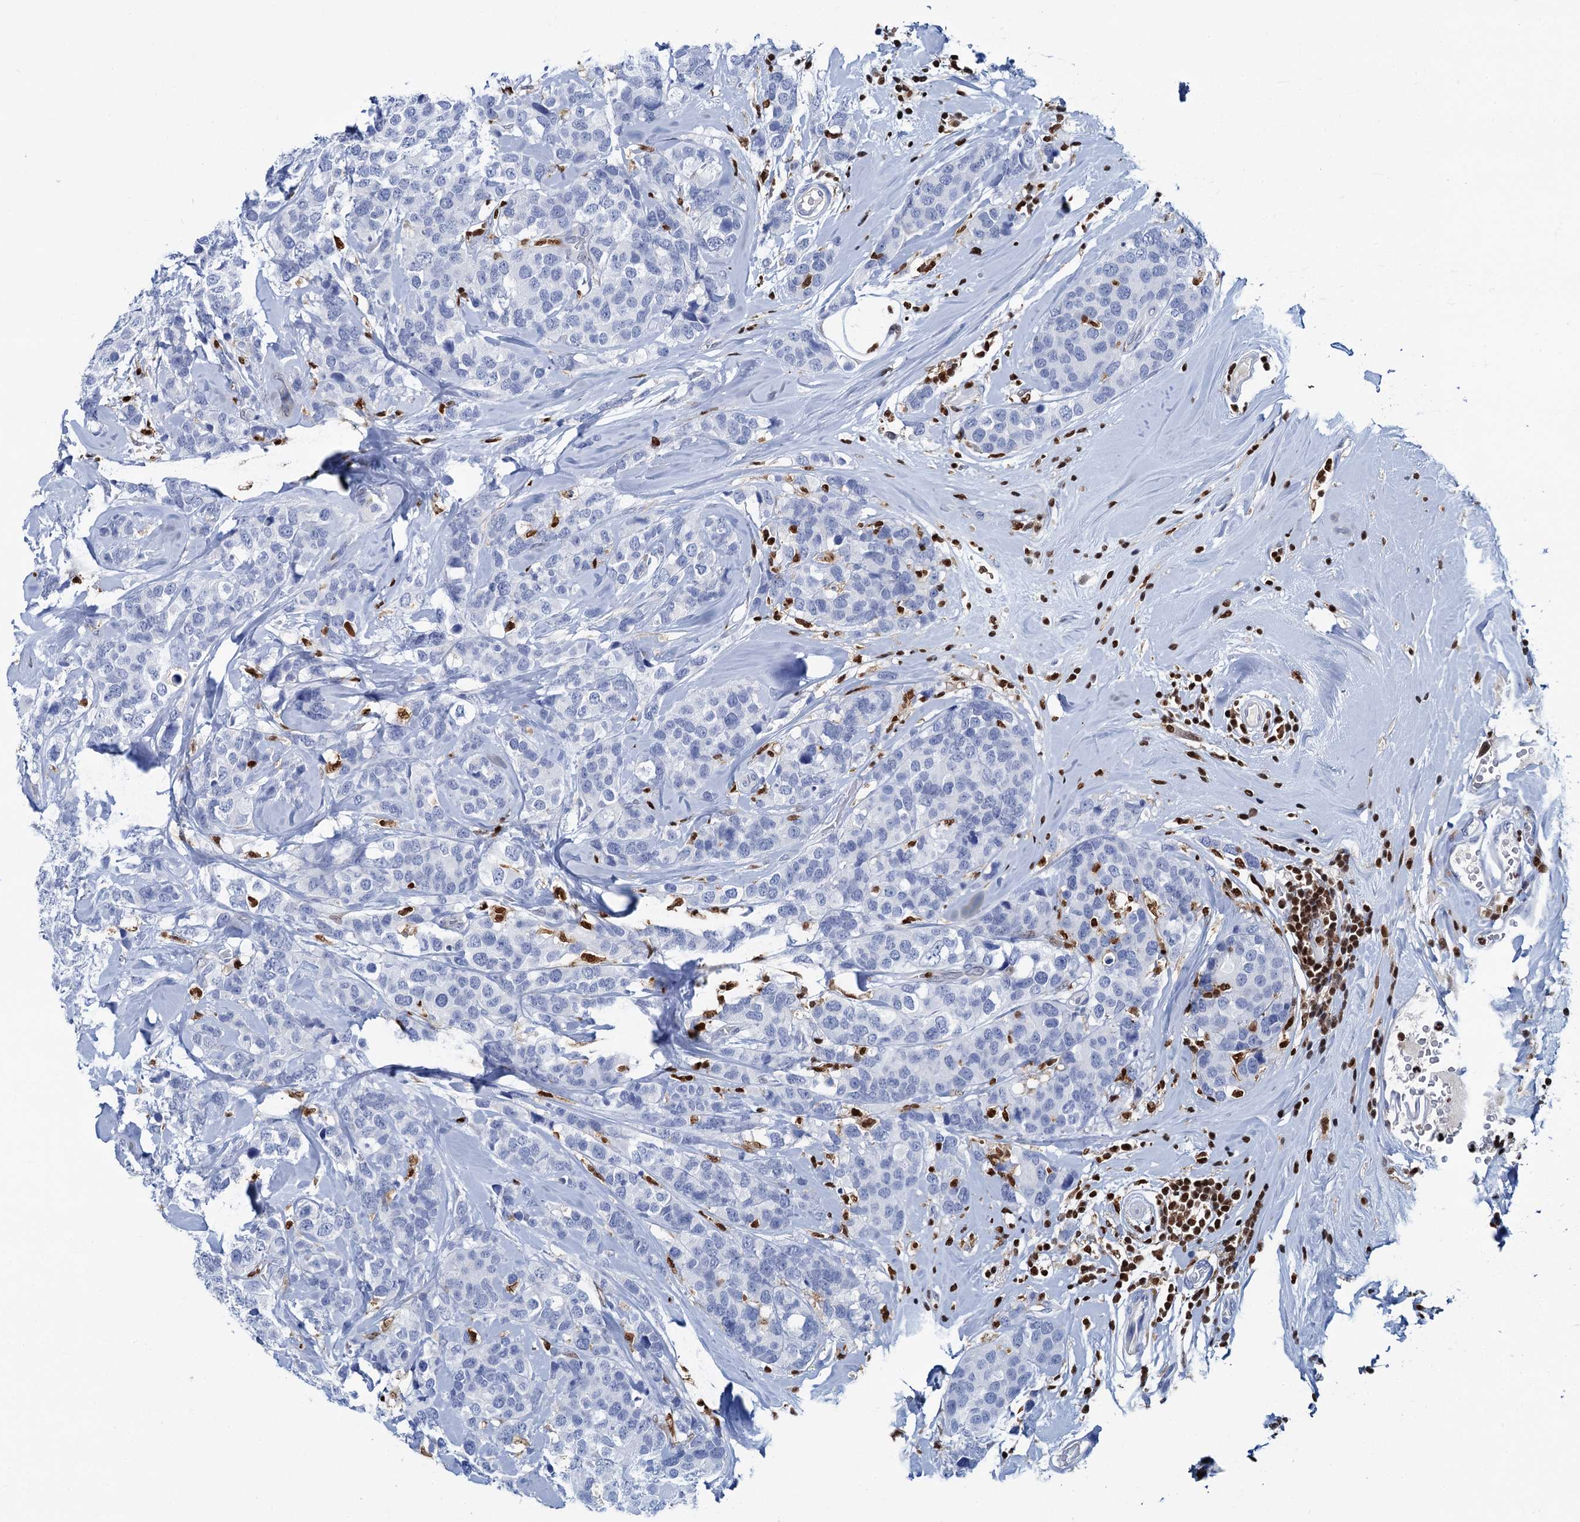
{"staining": {"intensity": "negative", "quantity": "none", "location": "none"}, "tissue": "breast cancer", "cell_type": "Tumor cells", "image_type": "cancer", "snomed": [{"axis": "morphology", "description": "Lobular carcinoma"}, {"axis": "topography", "description": "Breast"}], "caption": "Immunohistochemistry (IHC) of human breast cancer shows no positivity in tumor cells. Nuclei are stained in blue.", "gene": "CELF2", "patient": {"sex": "female", "age": 59}}